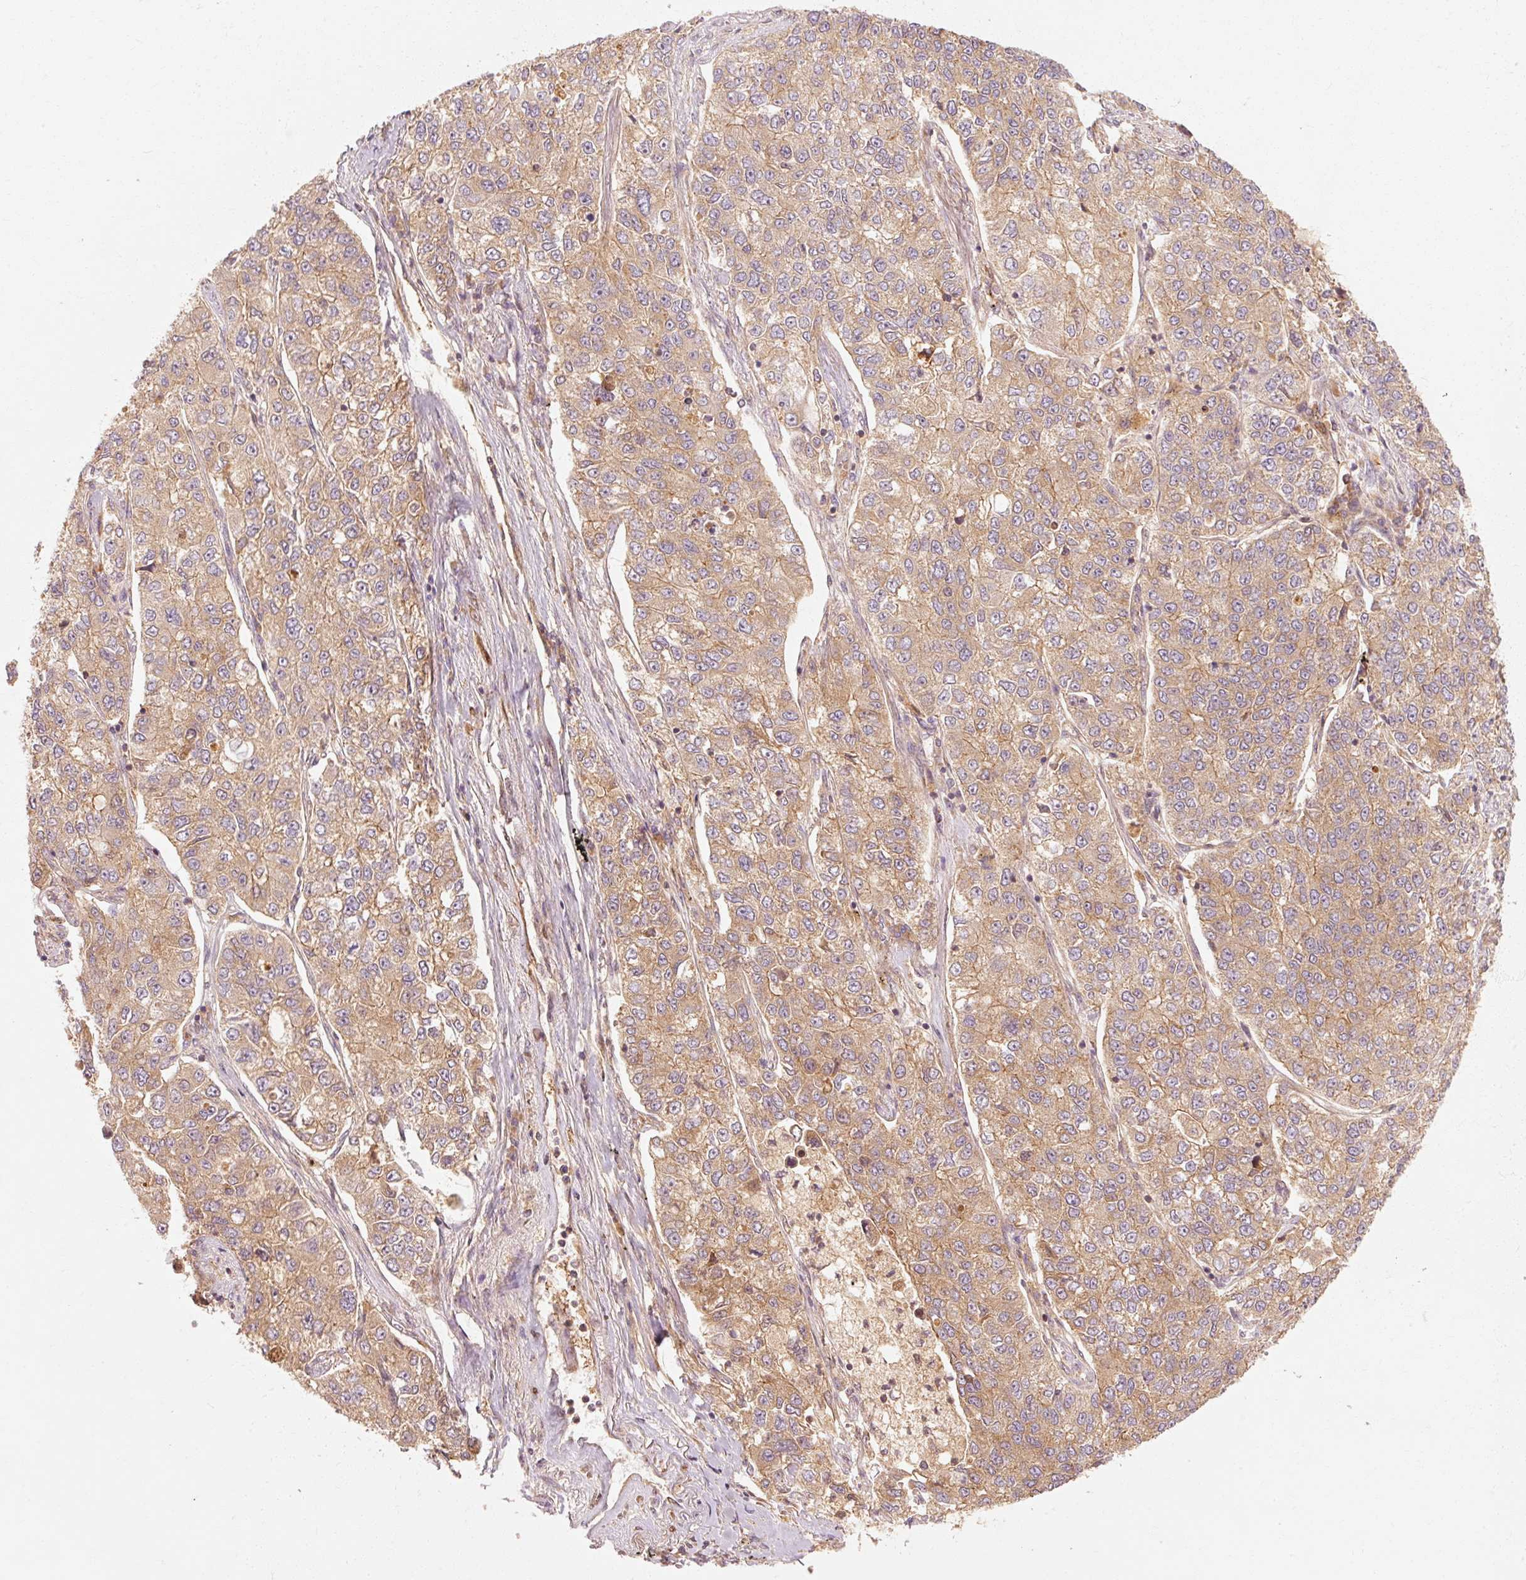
{"staining": {"intensity": "moderate", "quantity": ">75%", "location": "cytoplasmic/membranous"}, "tissue": "lung cancer", "cell_type": "Tumor cells", "image_type": "cancer", "snomed": [{"axis": "morphology", "description": "Adenocarcinoma, NOS"}, {"axis": "topography", "description": "Lung"}], "caption": "A medium amount of moderate cytoplasmic/membranous expression is identified in approximately >75% of tumor cells in lung cancer tissue.", "gene": "CTNNA1", "patient": {"sex": "male", "age": 49}}